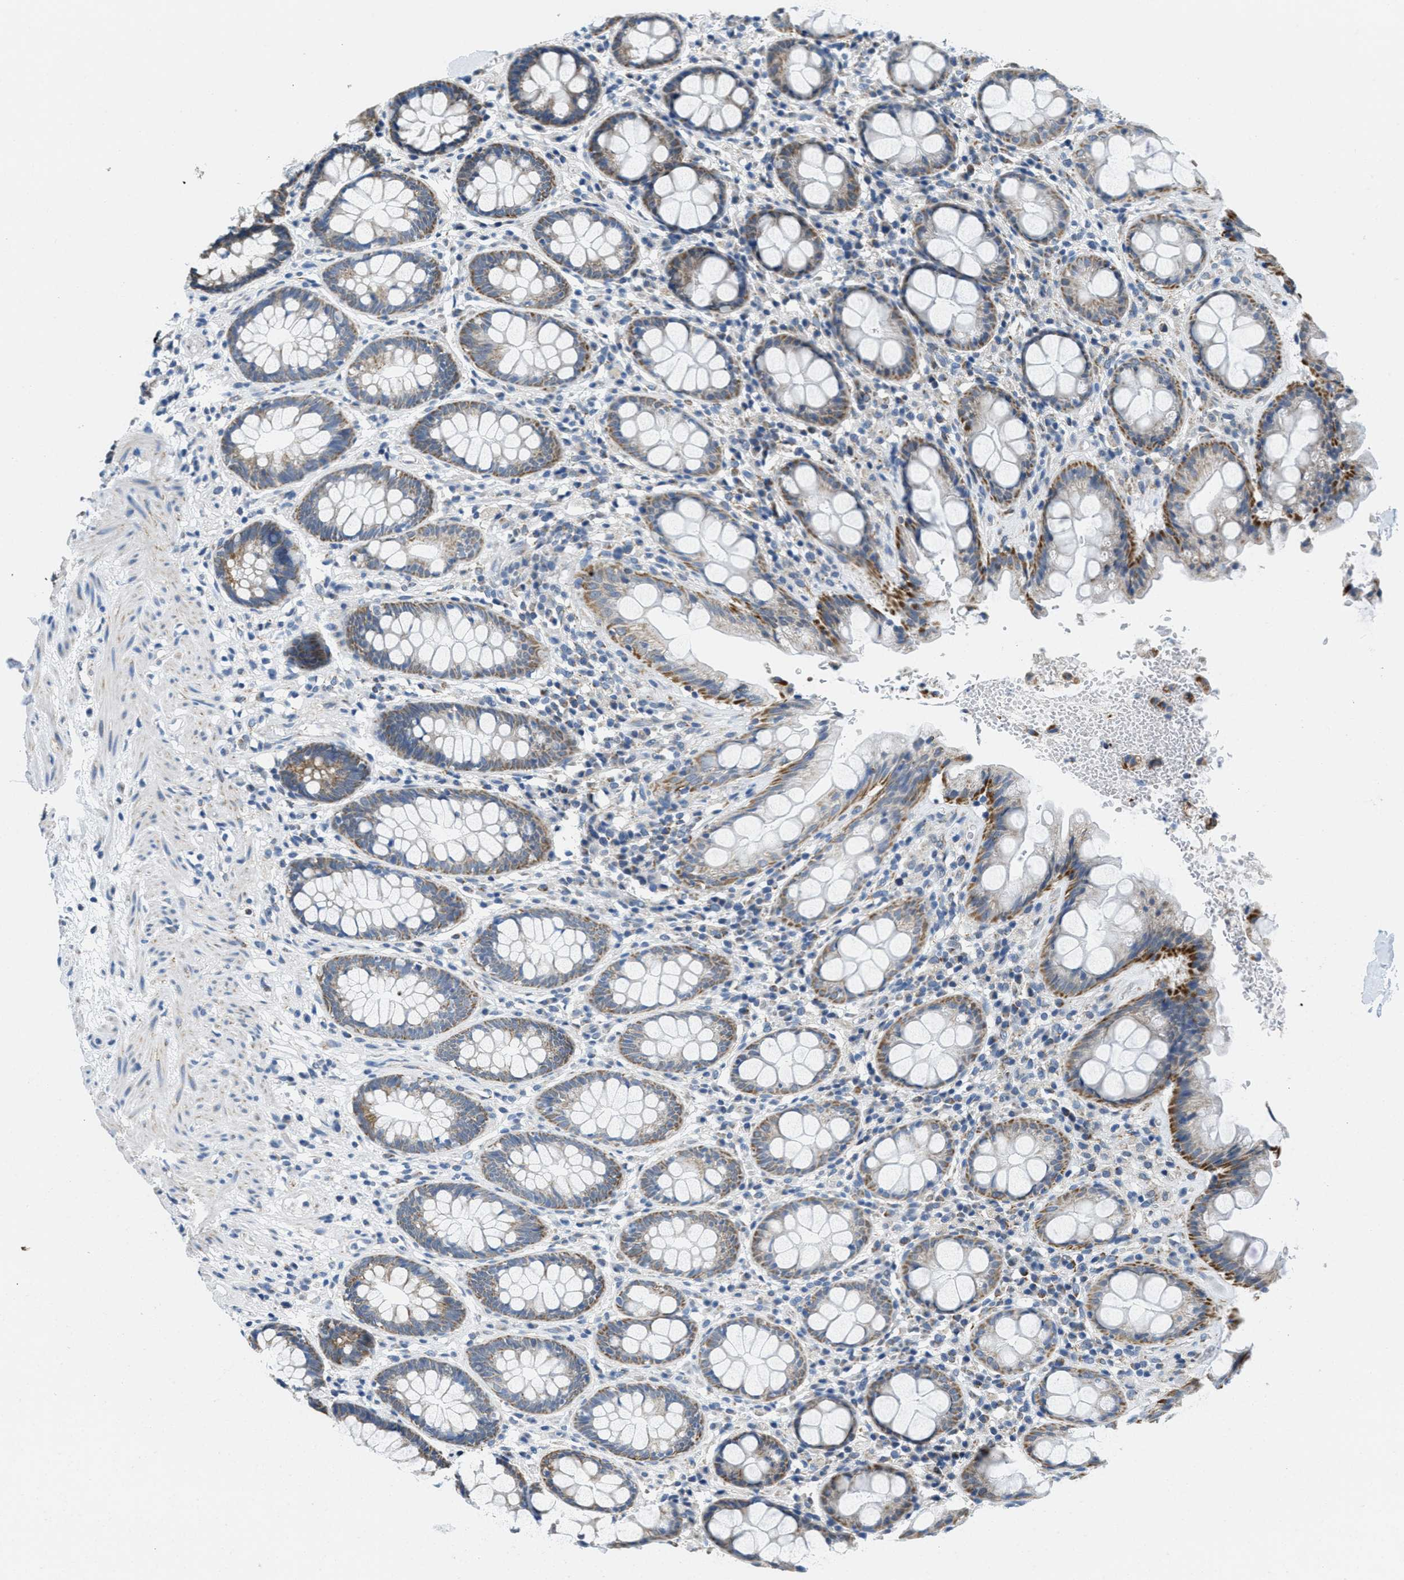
{"staining": {"intensity": "moderate", "quantity": ">75%", "location": "cytoplasmic/membranous"}, "tissue": "rectum", "cell_type": "Glandular cells", "image_type": "normal", "snomed": [{"axis": "morphology", "description": "Normal tissue, NOS"}, {"axis": "topography", "description": "Rectum"}], "caption": "A micrograph showing moderate cytoplasmic/membranous positivity in approximately >75% of glandular cells in benign rectum, as visualized by brown immunohistochemical staining.", "gene": "TOMM70", "patient": {"sex": "male", "age": 64}}